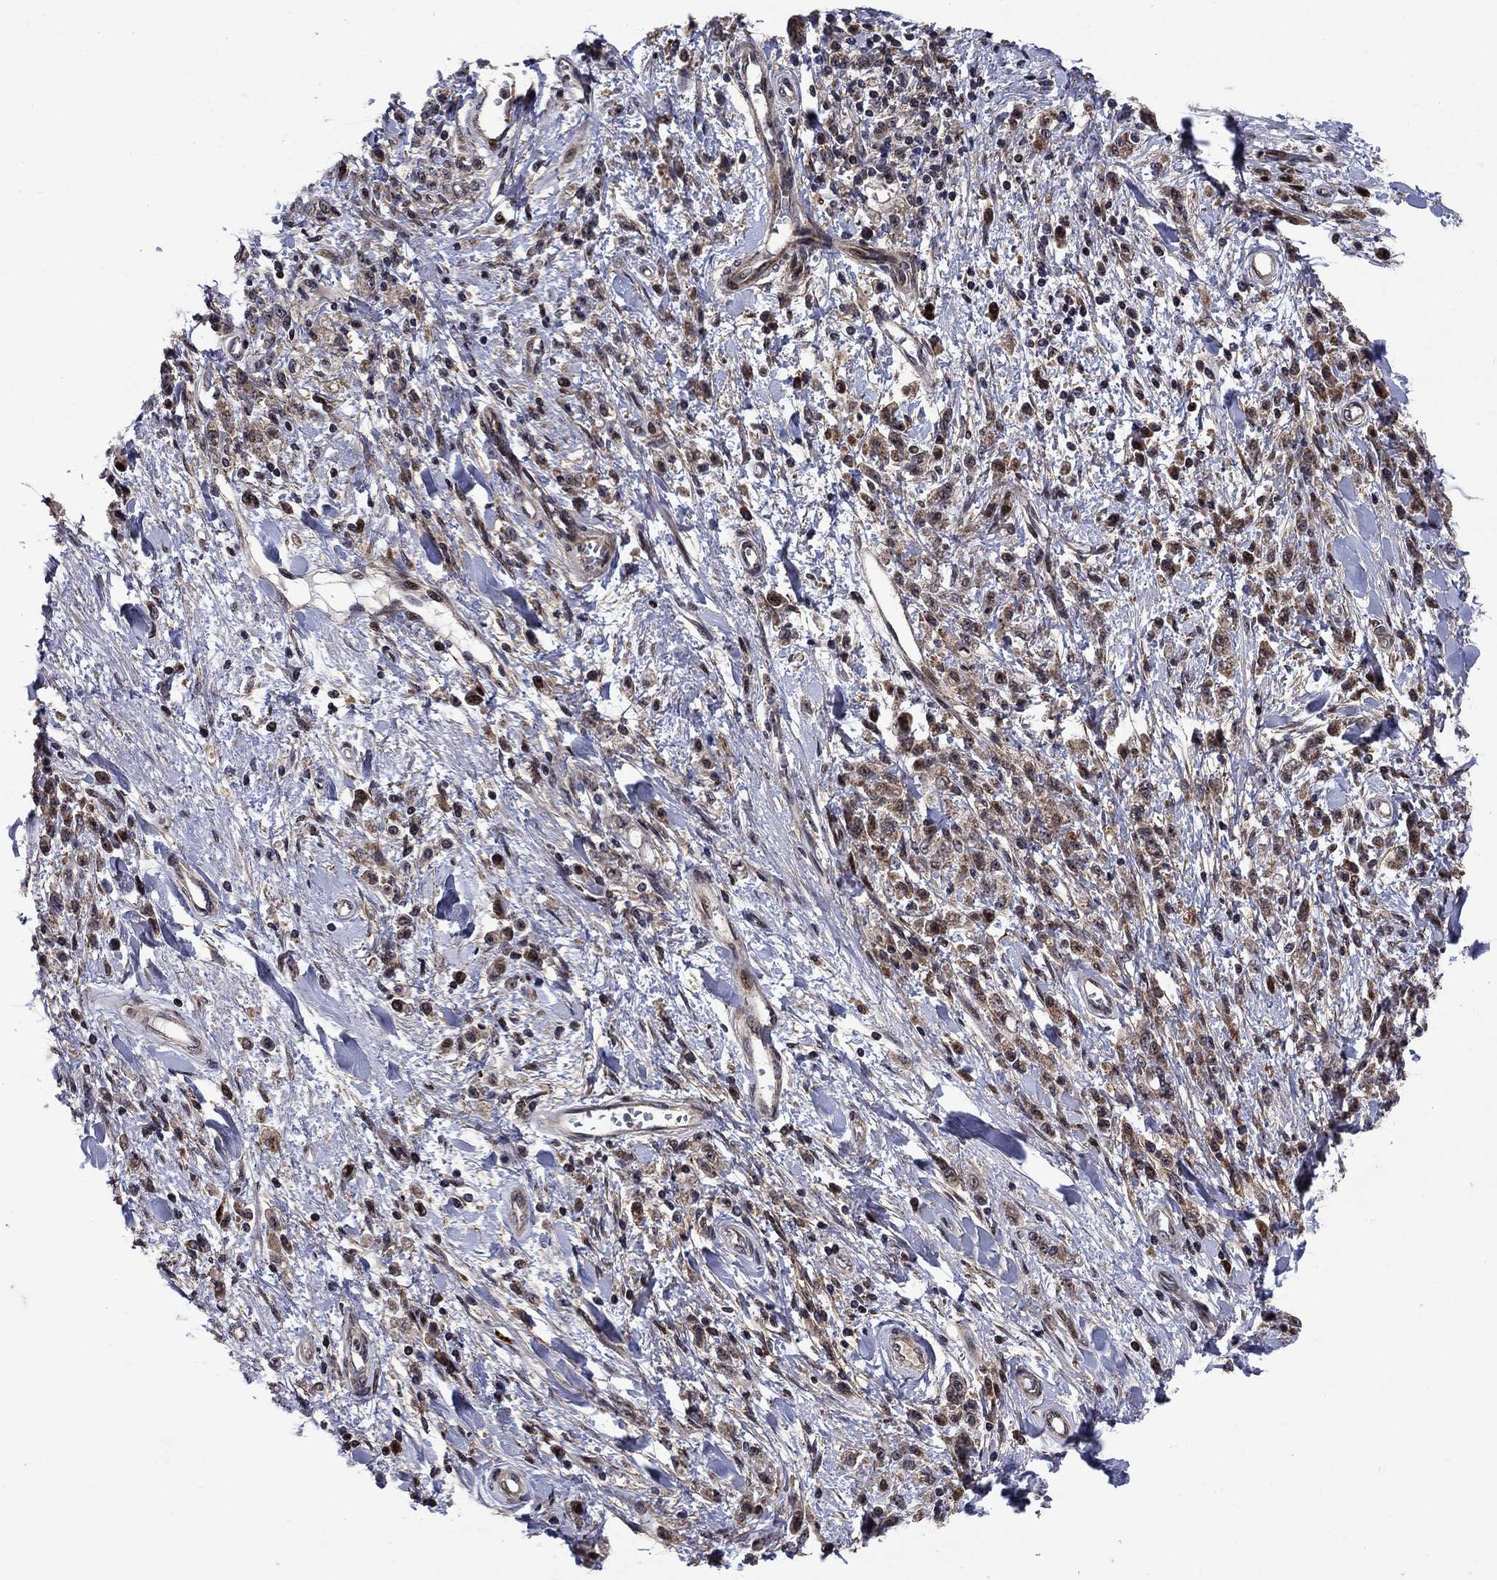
{"staining": {"intensity": "weak", "quantity": ">75%", "location": "cytoplasmic/membranous,nuclear"}, "tissue": "stomach cancer", "cell_type": "Tumor cells", "image_type": "cancer", "snomed": [{"axis": "morphology", "description": "Adenocarcinoma, NOS"}, {"axis": "topography", "description": "Stomach"}], "caption": "This photomicrograph reveals immunohistochemistry staining of human stomach adenocarcinoma, with low weak cytoplasmic/membranous and nuclear staining in about >75% of tumor cells.", "gene": "AGTPBP1", "patient": {"sex": "male", "age": 77}}